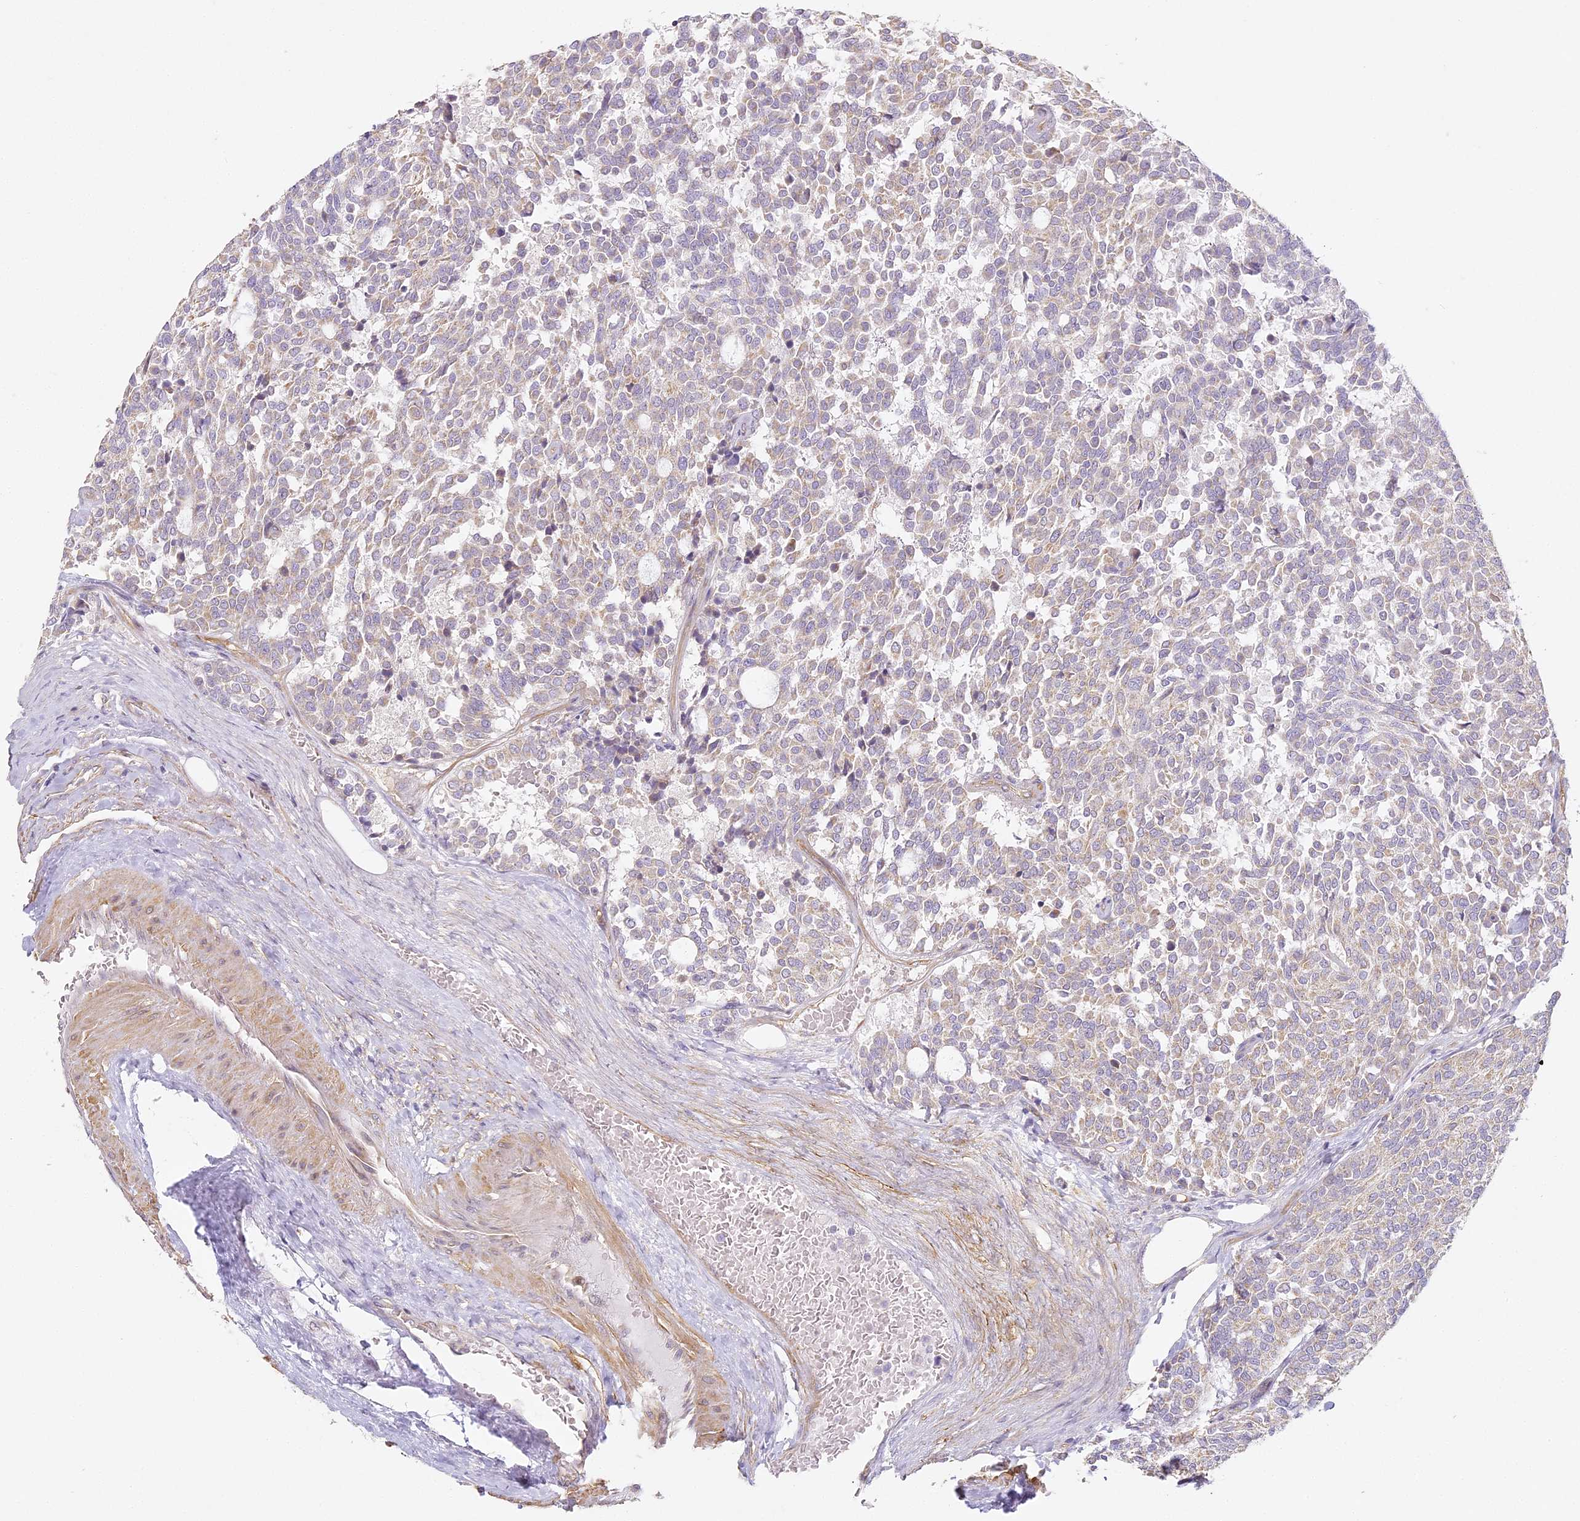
{"staining": {"intensity": "weak", "quantity": "25%-75%", "location": "cytoplasmic/membranous"}, "tissue": "carcinoid", "cell_type": "Tumor cells", "image_type": "cancer", "snomed": [{"axis": "morphology", "description": "Carcinoid, malignant, NOS"}, {"axis": "topography", "description": "Pancreas"}], "caption": "Carcinoid (malignant) stained with a brown dye displays weak cytoplasmic/membranous positive expression in about 25%-75% of tumor cells.", "gene": "MED28", "patient": {"sex": "female", "age": 54}}